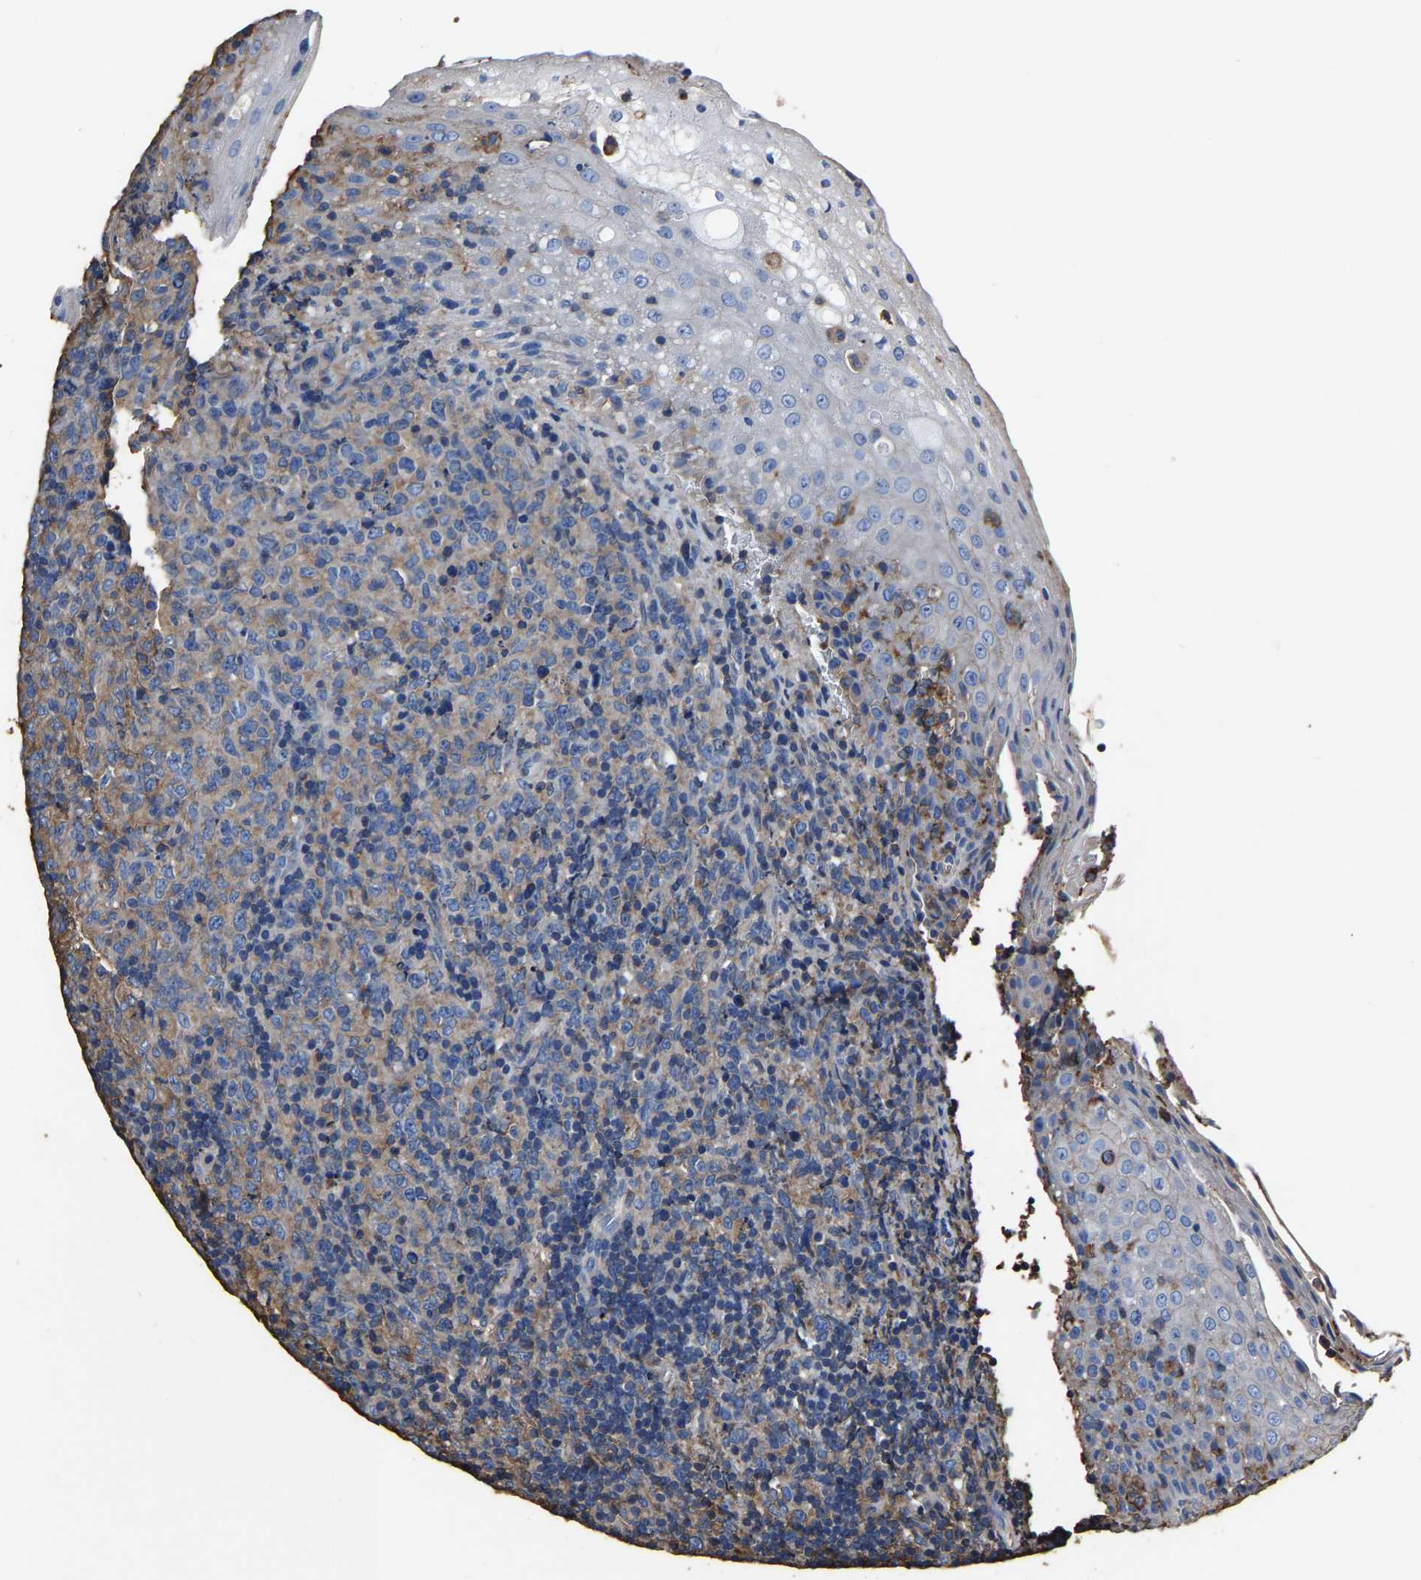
{"staining": {"intensity": "weak", "quantity": "<25%", "location": "cytoplasmic/membranous"}, "tissue": "lymphoma", "cell_type": "Tumor cells", "image_type": "cancer", "snomed": [{"axis": "morphology", "description": "Malignant lymphoma, non-Hodgkin's type, High grade"}, {"axis": "topography", "description": "Tonsil"}], "caption": "High magnification brightfield microscopy of malignant lymphoma, non-Hodgkin's type (high-grade) stained with DAB (3,3'-diaminobenzidine) (brown) and counterstained with hematoxylin (blue): tumor cells show no significant staining.", "gene": "ARMT1", "patient": {"sex": "female", "age": 36}}